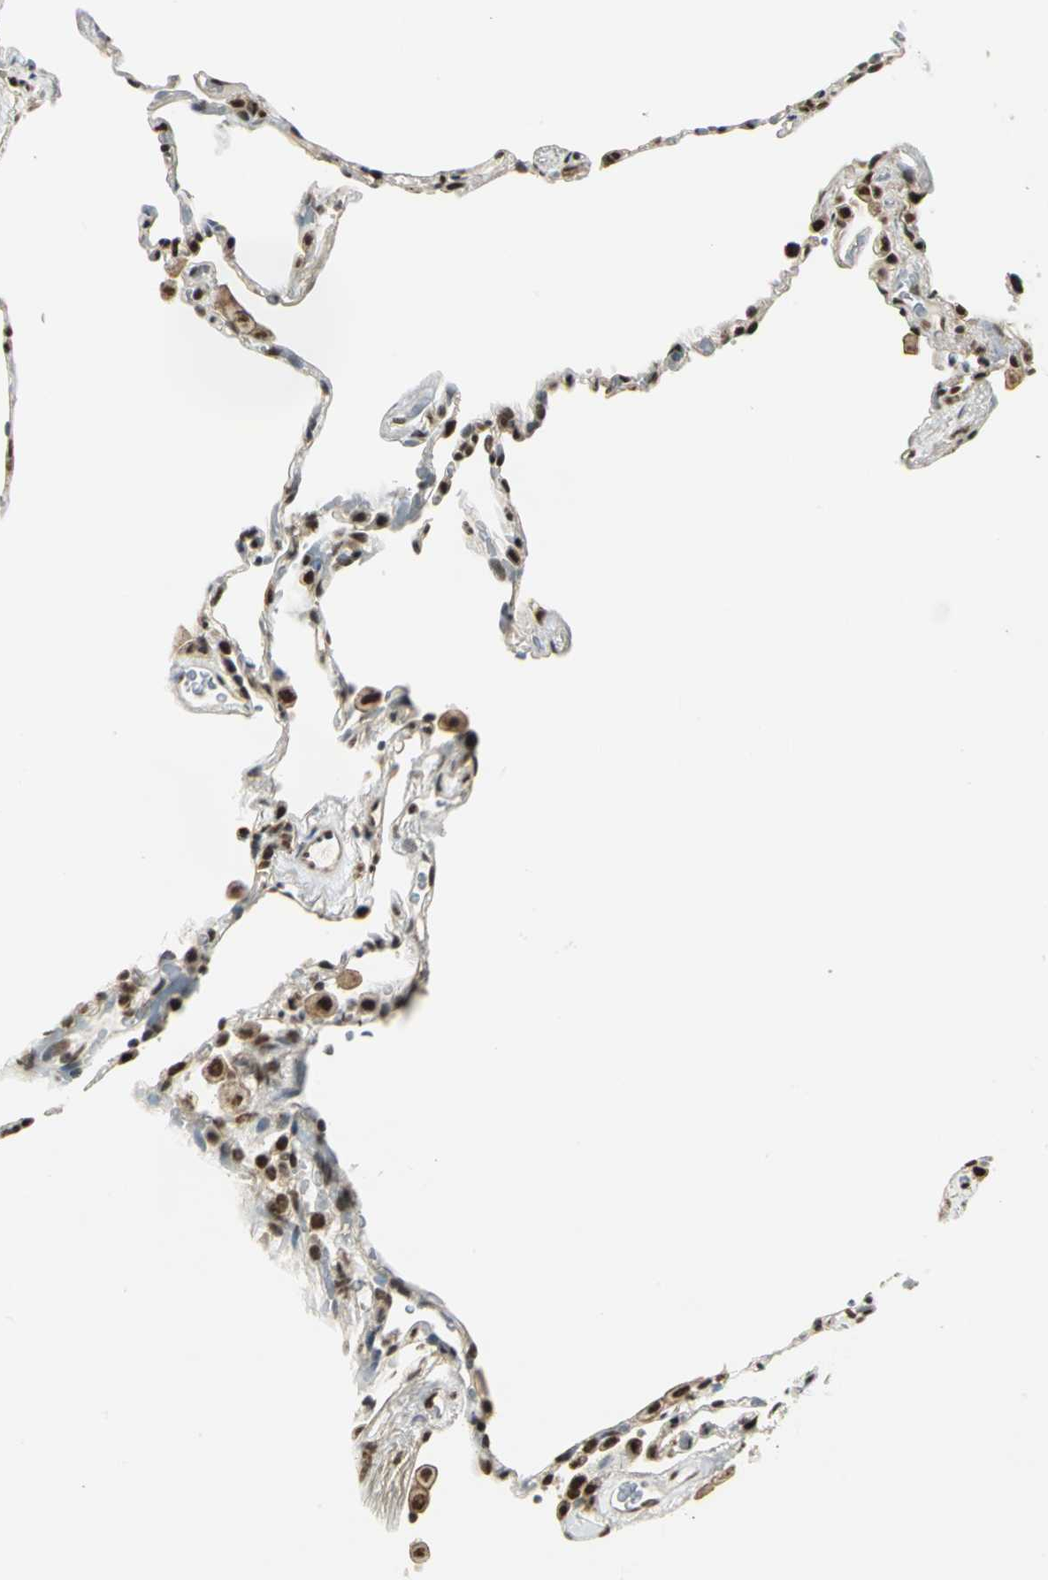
{"staining": {"intensity": "moderate", "quantity": "25%-75%", "location": "cytoplasmic/membranous,nuclear"}, "tissue": "lung", "cell_type": "Alveolar cells", "image_type": "normal", "snomed": [{"axis": "morphology", "description": "Normal tissue, NOS"}, {"axis": "topography", "description": "Lung"}], "caption": "Lung stained with immunohistochemistry displays moderate cytoplasmic/membranous,nuclear positivity in about 25%-75% of alveolar cells. The protein is shown in brown color, while the nuclei are stained blue.", "gene": "DDX5", "patient": {"sex": "male", "age": 59}}